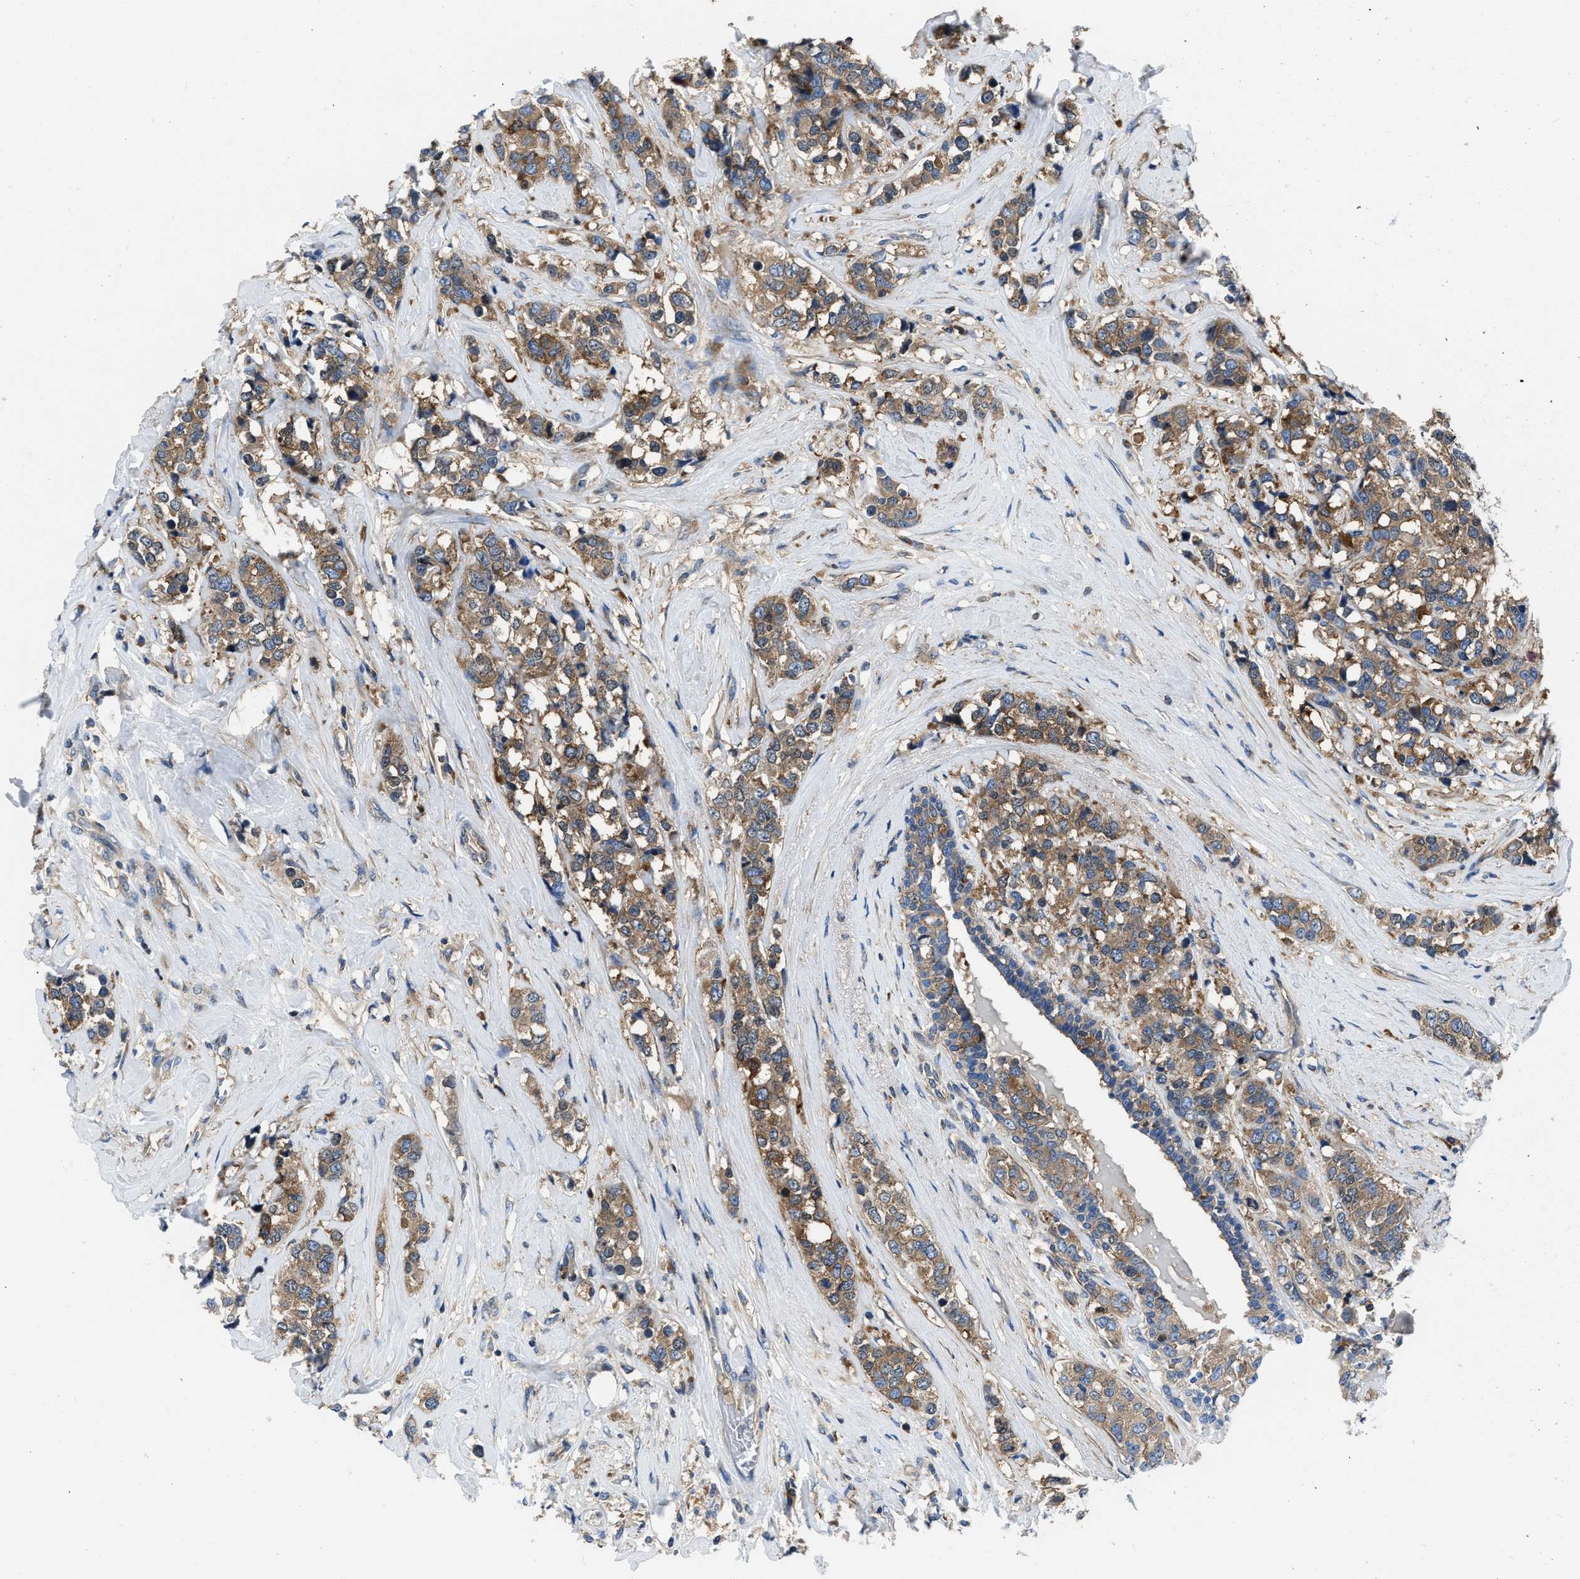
{"staining": {"intensity": "moderate", "quantity": ">75%", "location": "cytoplasmic/membranous"}, "tissue": "breast cancer", "cell_type": "Tumor cells", "image_type": "cancer", "snomed": [{"axis": "morphology", "description": "Lobular carcinoma"}, {"axis": "topography", "description": "Breast"}], "caption": "Immunohistochemistry (IHC) of human breast cancer (lobular carcinoma) exhibits medium levels of moderate cytoplasmic/membranous staining in about >75% of tumor cells. The protein of interest is stained brown, and the nuclei are stained in blue (DAB IHC with brightfield microscopy, high magnification).", "gene": "YARS1", "patient": {"sex": "female", "age": 59}}